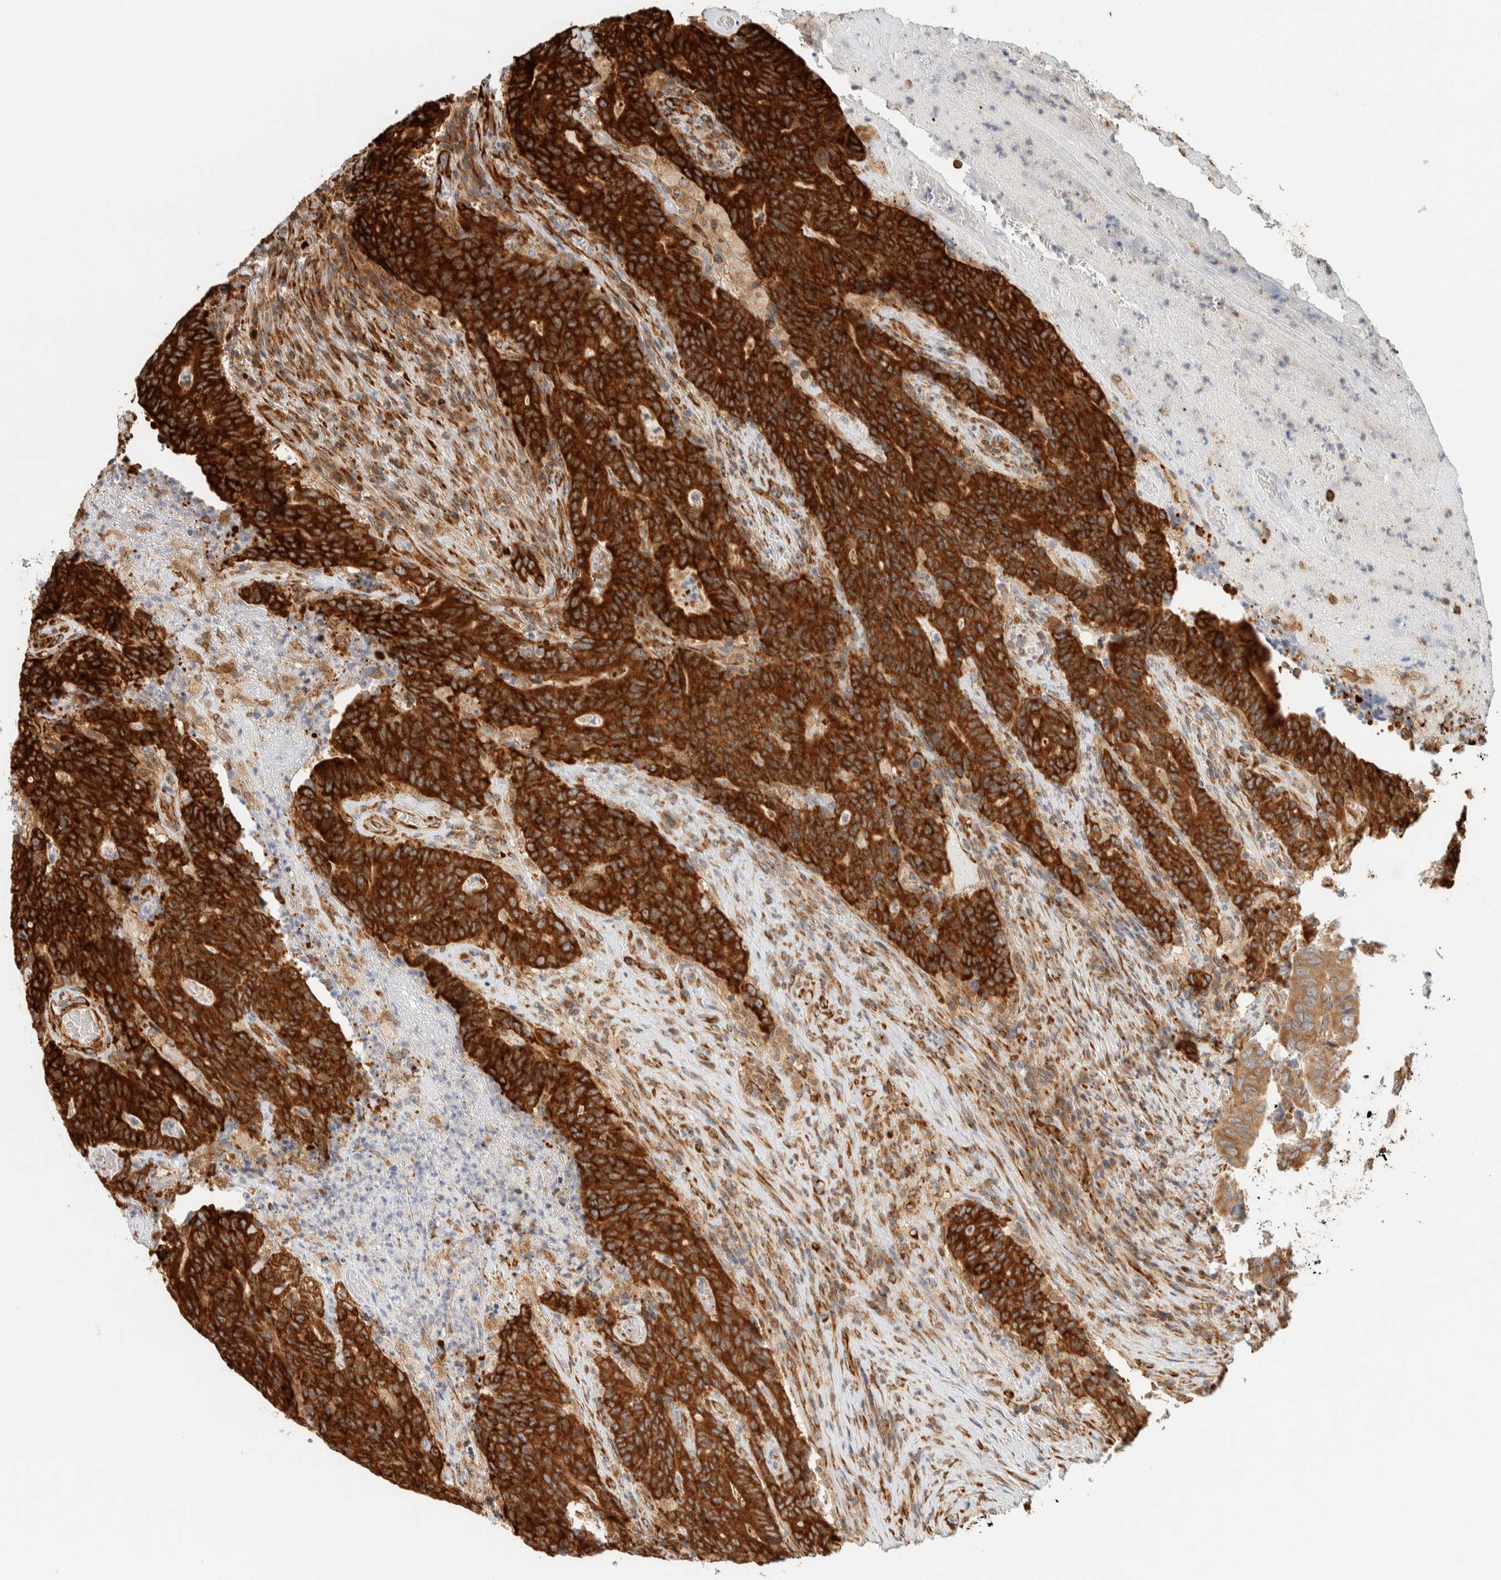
{"staining": {"intensity": "strong", "quantity": ">75%", "location": "cytoplasmic/membranous"}, "tissue": "colorectal cancer", "cell_type": "Tumor cells", "image_type": "cancer", "snomed": [{"axis": "morphology", "description": "Normal tissue, NOS"}, {"axis": "morphology", "description": "Adenocarcinoma, NOS"}, {"axis": "topography", "description": "Colon"}], "caption": "Immunohistochemical staining of human colorectal cancer (adenocarcinoma) shows high levels of strong cytoplasmic/membranous positivity in approximately >75% of tumor cells.", "gene": "LLGL2", "patient": {"sex": "female", "age": 75}}